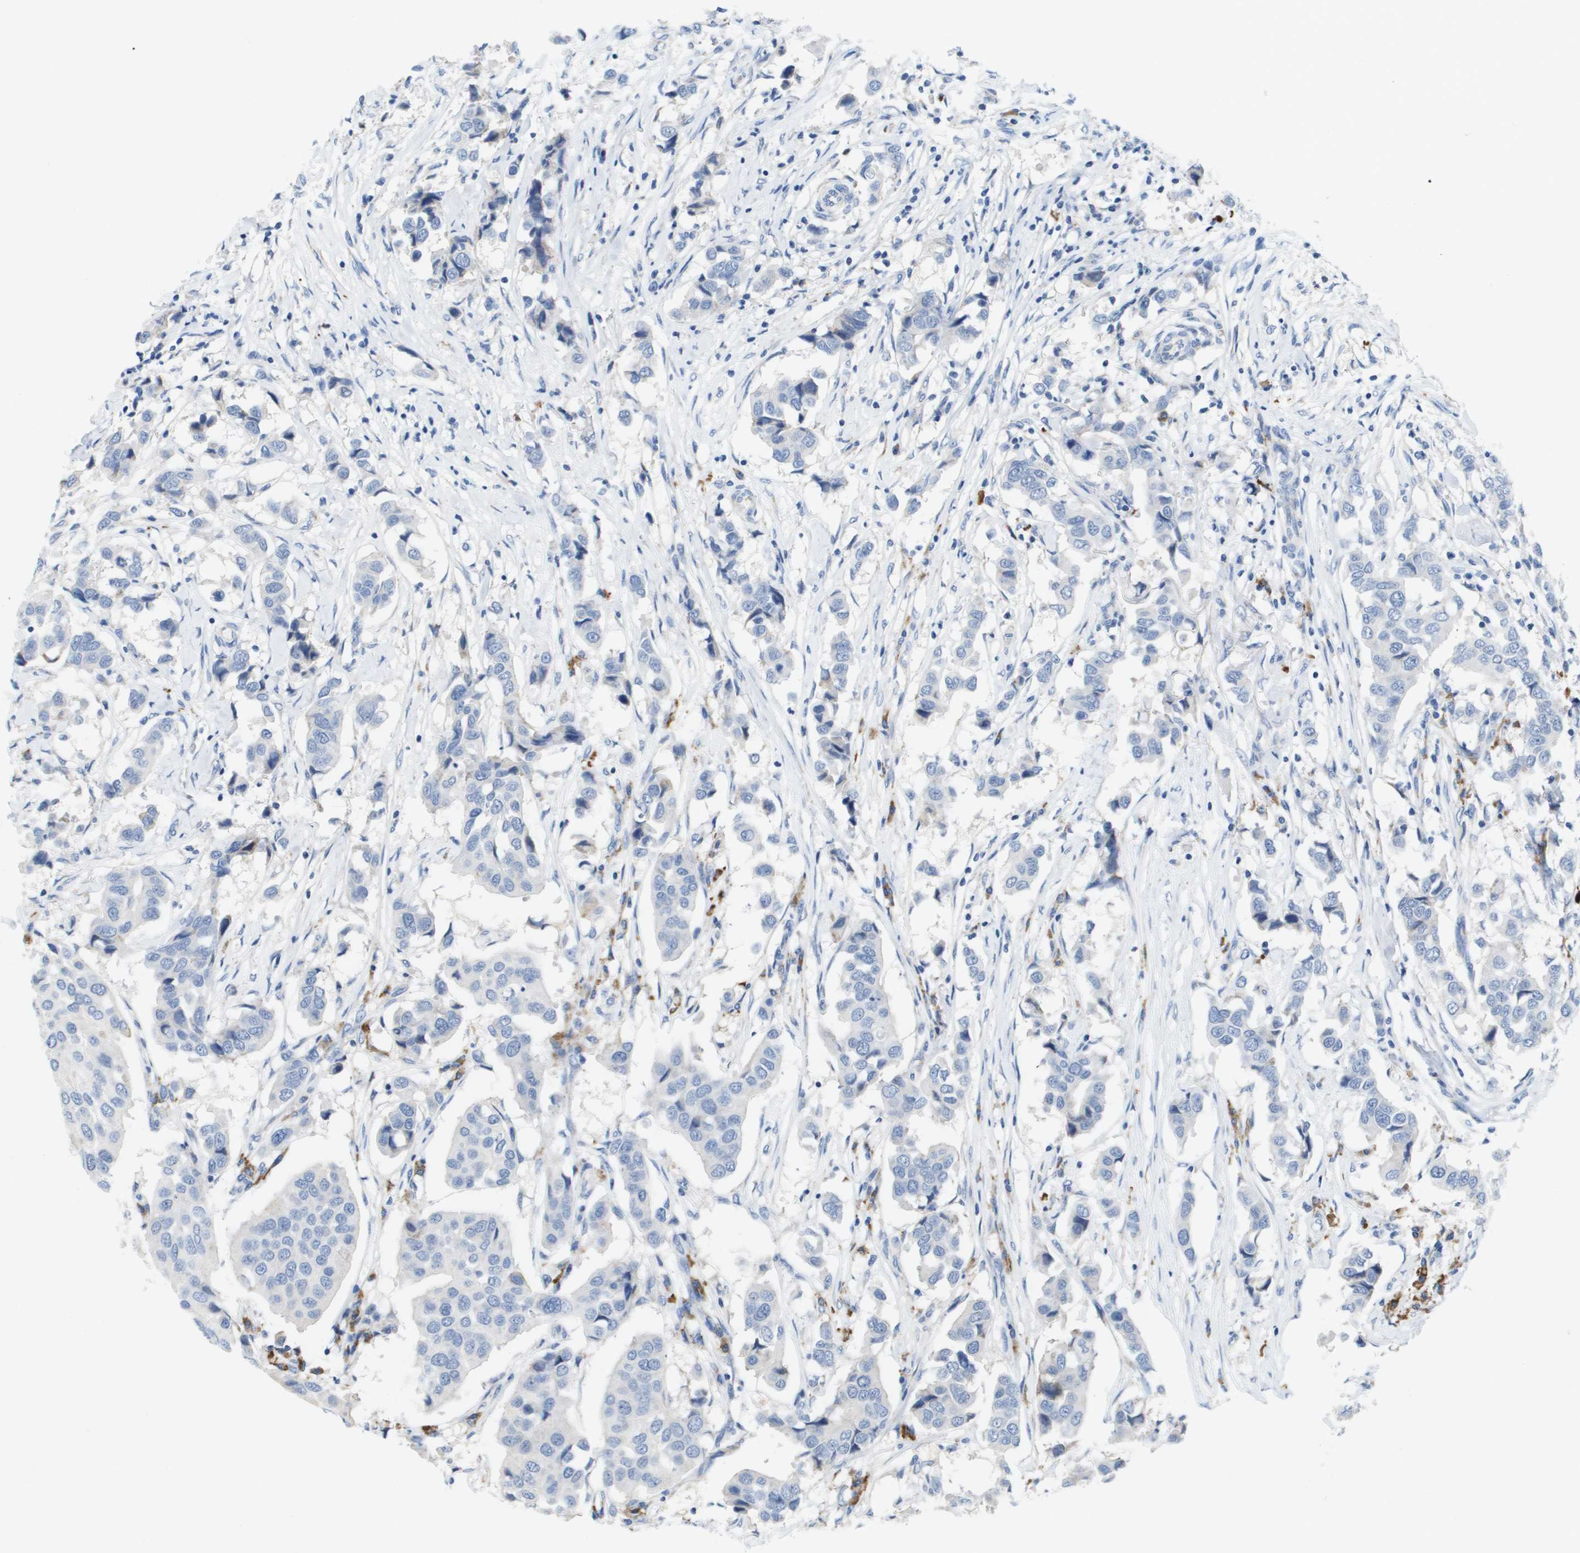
{"staining": {"intensity": "negative", "quantity": "none", "location": "none"}, "tissue": "breast cancer", "cell_type": "Tumor cells", "image_type": "cancer", "snomed": [{"axis": "morphology", "description": "Duct carcinoma"}, {"axis": "topography", "description": "Breast"}], "caption": "Immunohistochemistry (IHC) of human breast cancer exhibits no staining in tumor cells. The staining was performed using DAB (3,3'-diaminobenzidine) to visualize the protein expression in brown, while the nuclei were stained in blue with hematoxylin (Magnification: 20x).", "gene": "CD3G", "patient": {"sex": "female", "age": 80}}